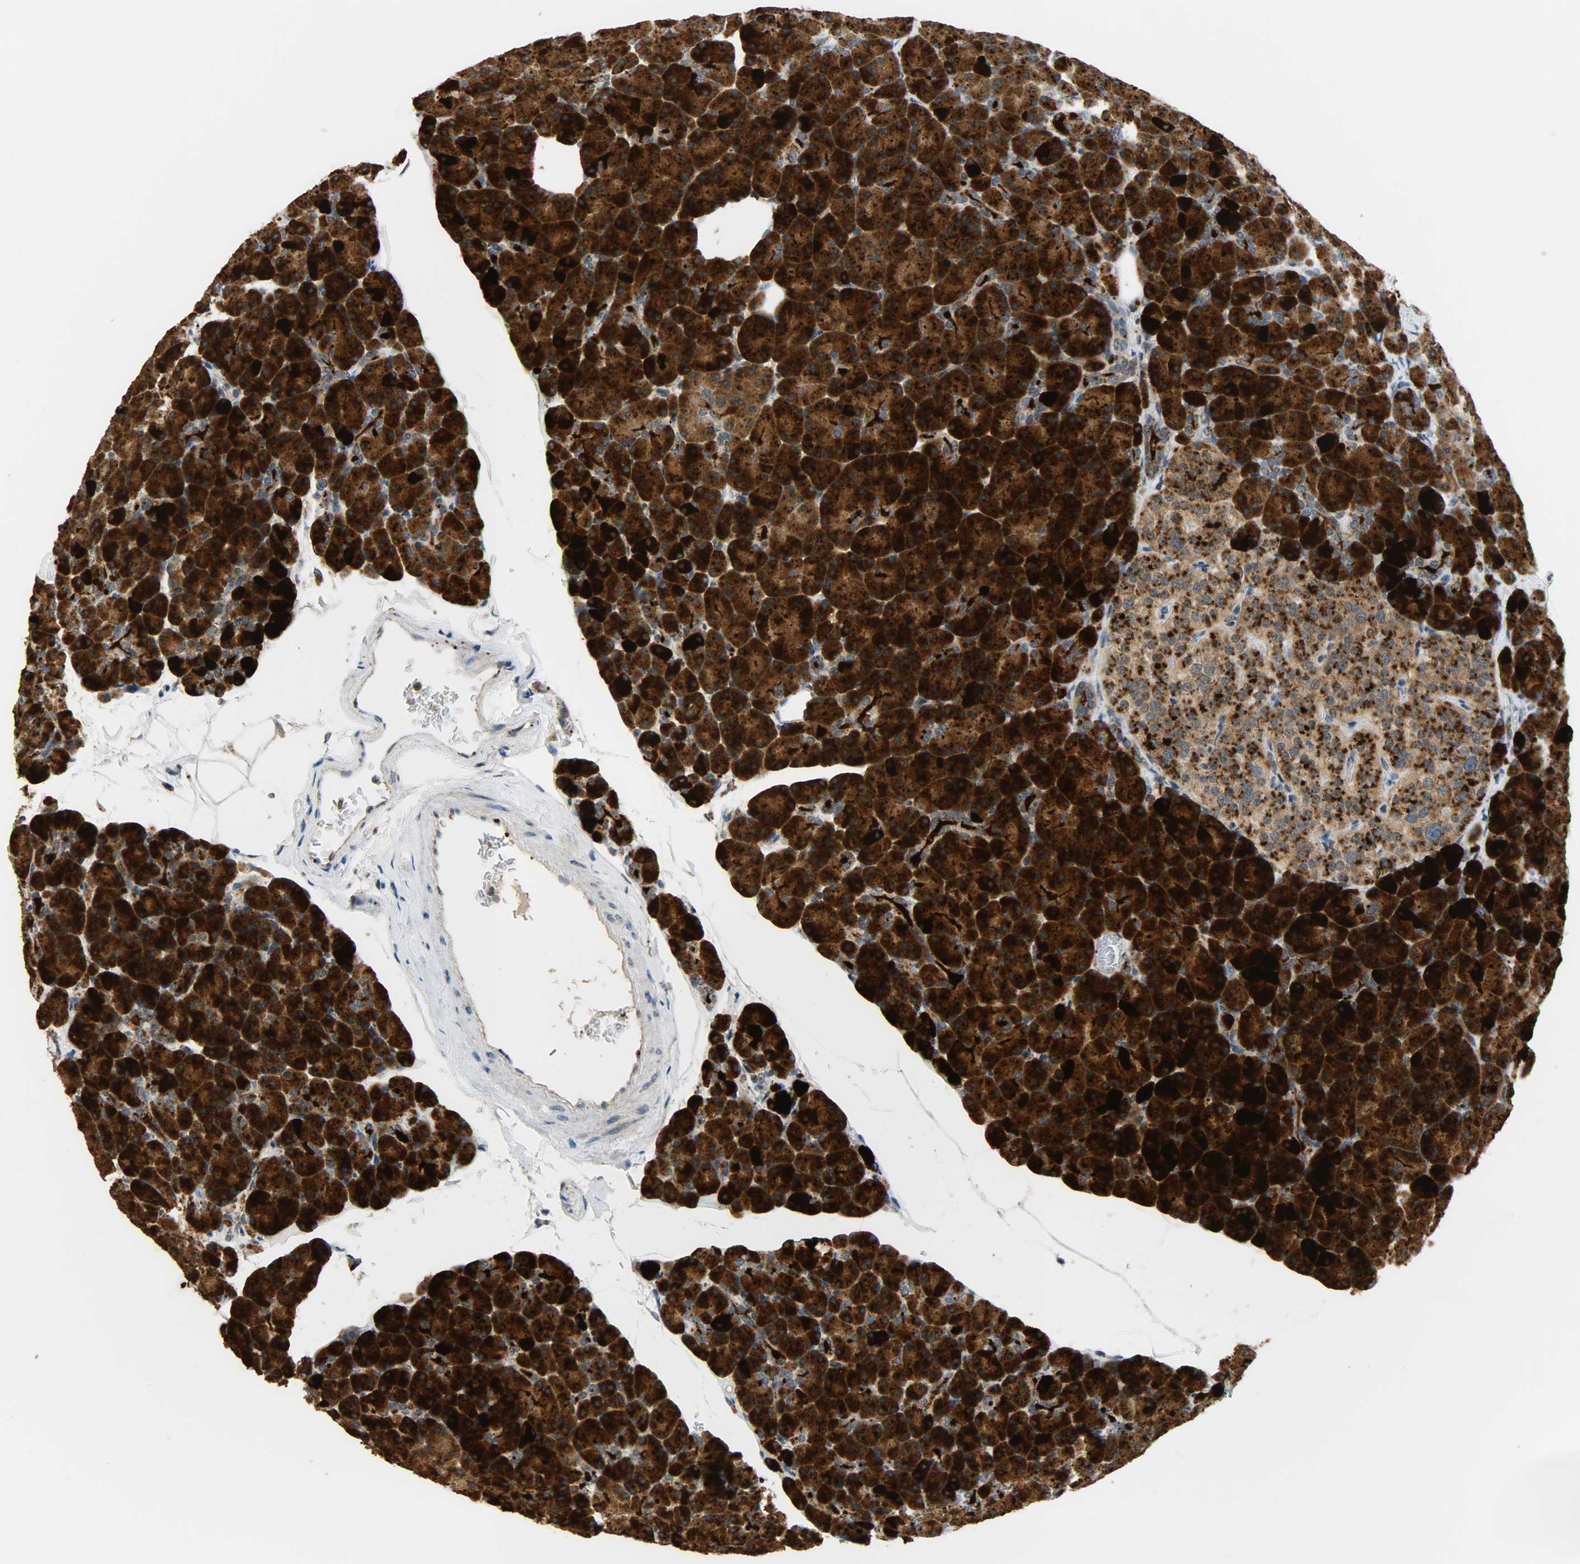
{"staining": {"intensity": "strong", "quantity": ">75%", "location": "cytoplasmic/membranous"}, "tissue": "pancreas", "cell_type": "Exocrine glandular cells", "image_type": "normal", "snomed": [{"axis": "morphology", "description": "Normal tissue, NOS"}, {"axis": "topography", "description": "Pancreas"}], "caption": "Immunohistochemistry staining of unremarkable pancreas, which demonstrates high levels of strong cytoplasmic/membranous staining in approximately >75% of exocrine glandular cells indicating strong cytoplasmic/membranous protein positivity. The staining was performed using DAB (3,3'-diaminobenzidine) (brown) for protein detection and nuclei were counterstained in hematoxylin (blue).", "gene": "GIT2", "patient": {"sex": "female", "age": 43}}